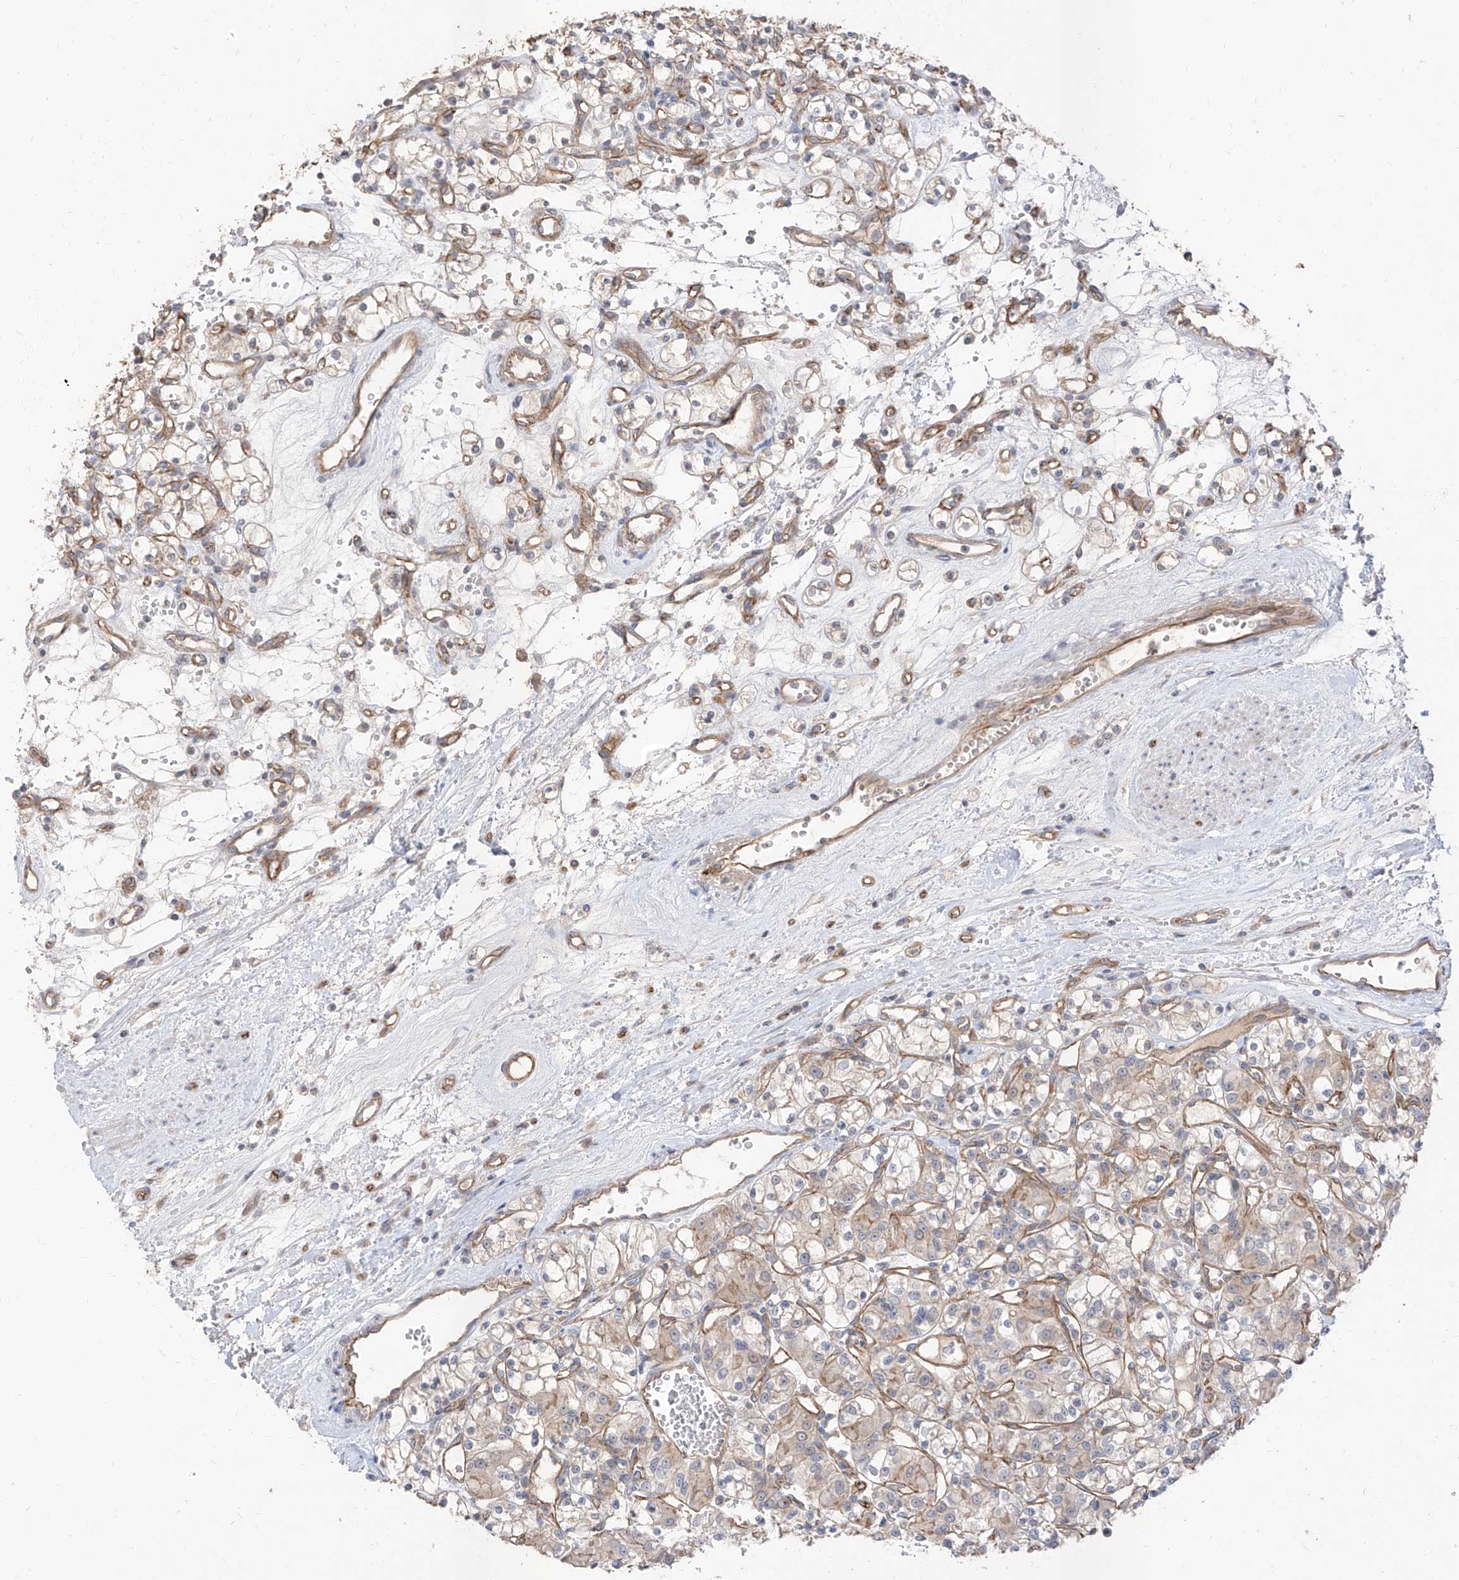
{"staining": {"intensity": "weak", "quantity": "25%-75%", "location": "cytoplasmic/membranous"}, "tissue": "renal cancer", "cell_type": "Tumor cells", "image_type": "cancer", "snomed": [{"axis": "morphology", "description": "Adenocarcinoma, NOS"}, {"axis": "topography", "description": "Kidney"}], "caption": "Weak cytoplasmic/membranous protein positivity is seen in approximately 25%-75% of tumor cells in renal cancer (adenocarcinoma).", "gene": "EPHX4", "patient": {"sex": "female", "age": 59}}